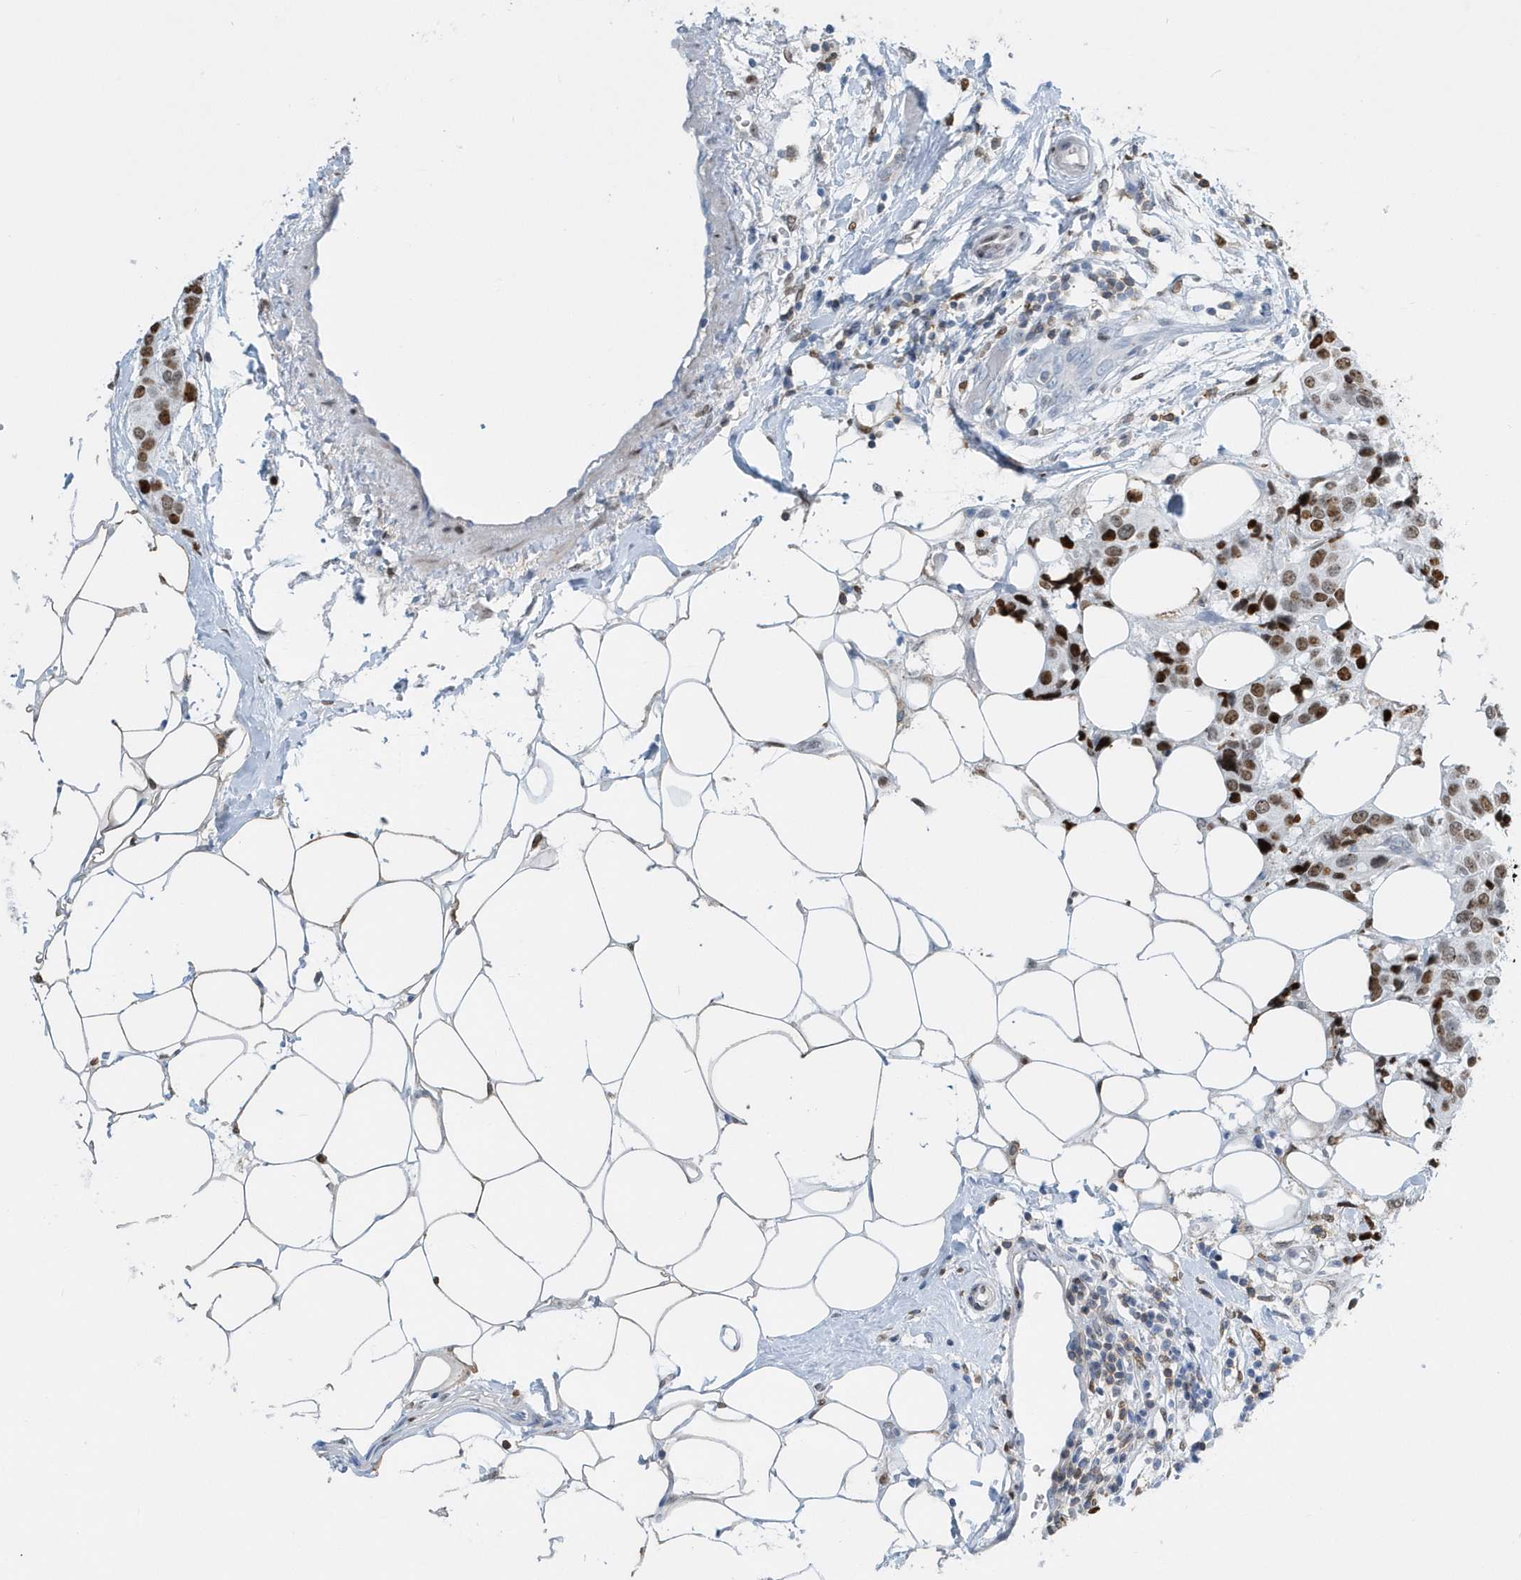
{"staining": {"intensity": "moderate", "quantity": ">75%", "location": "nuclear"}, "tissue": "breast cancer", "cell_type": "Tumor cells", "image_type": "cancer", "snomed": [{"axis": "morphology", "description": "Normal tissue, NOS"}, {"axis": "morphology", "description": "Duct carcinoma"}, {"axis": "topography", "description": "Breast"}], "caption": "Human breast cancer (infiltrating ductal carcinoma) stained with a protein marker exhibits moderate staining in tumor cells.", "gene": "MACROH2A2", "patient": {"sex": "female", "age": 39}}